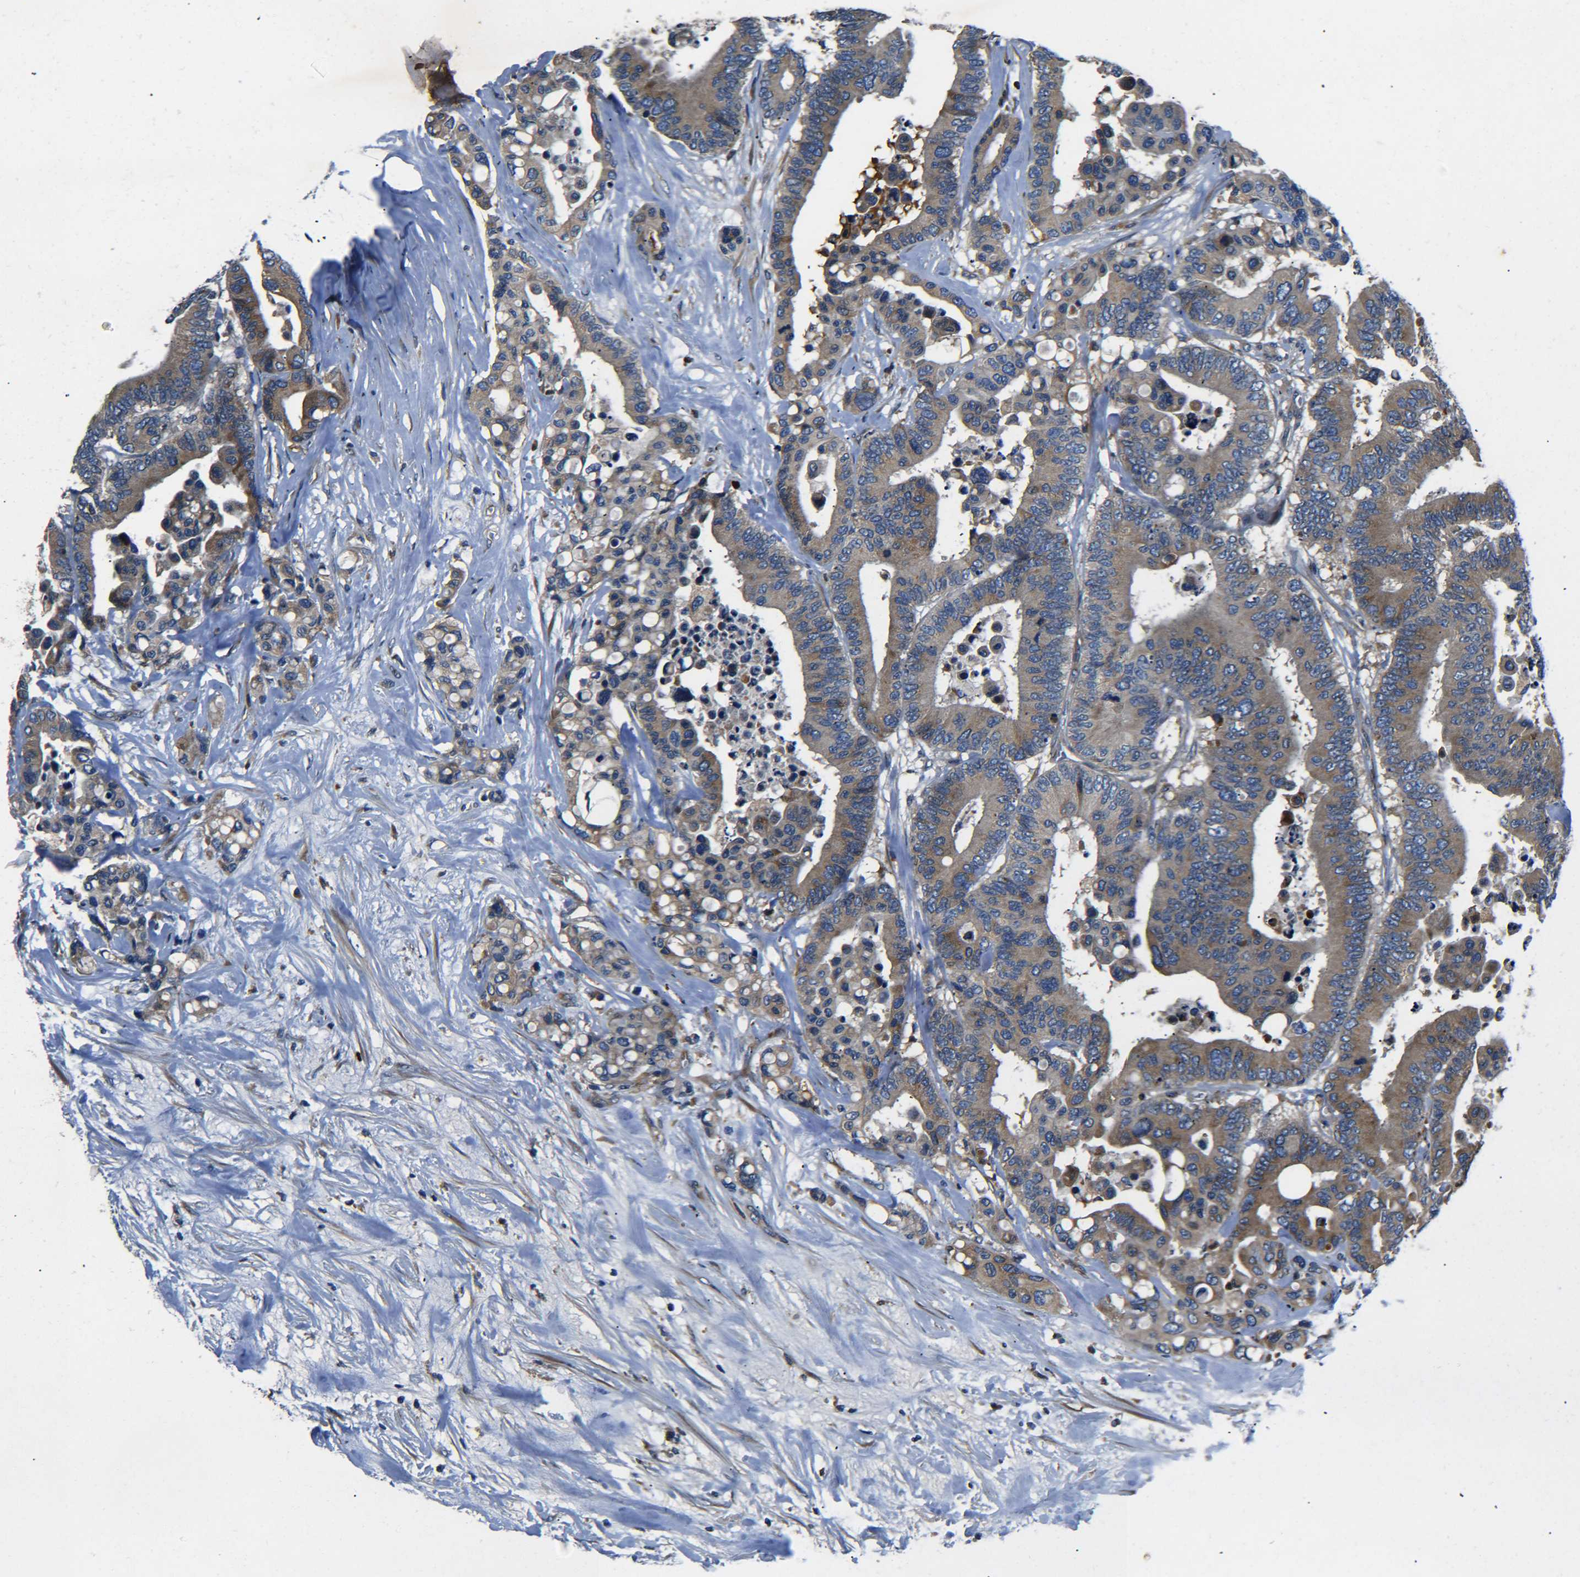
{"staining": {"intensity": "moderate", "quantity": ">75%", "location": "cytoplasmic/membranous"}, "tissue": "colorectal cancer", "cell_type": "Tumor cells", "image_type": "cancer", "snomed": [{"axis": "morphology", "description": "Normal tissue, NOS"}, {"axis": "morphology", "description": "Adenocarcinoma, NOS"}, {"axis": "topography", "description": "Colon"}], "caption": "Colorectal cancer tissue displays moderate cytoplasmic/membranous expression in about >75% of tumor cells, visualized by immunohistochemistry.", "gene": "RAB1B", "patient": {"sex": "male", "age": 82}}